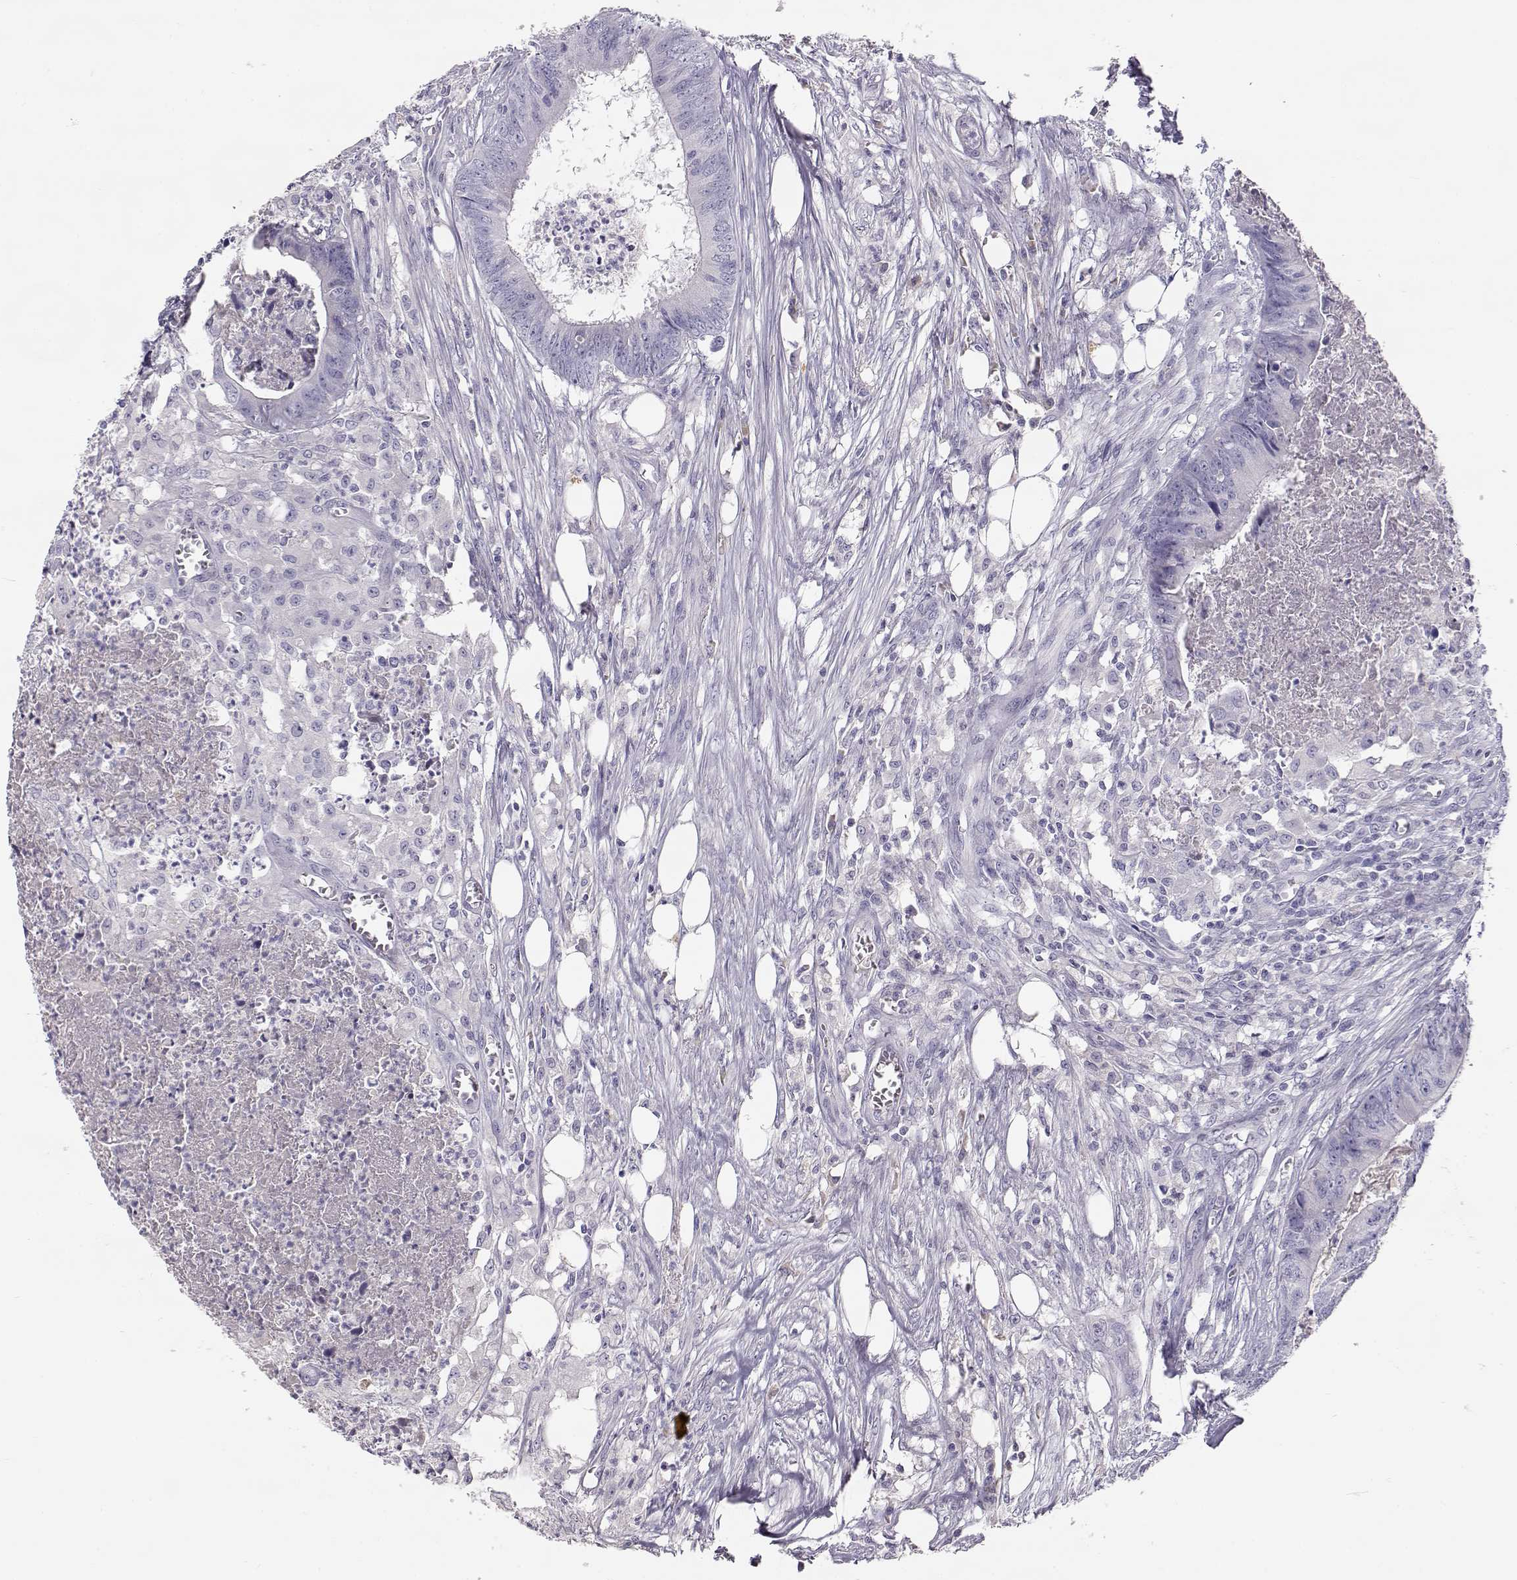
{"staining": {"intensity": "negative", "quantity": "none", "location": "none"}, "tissue": "colorectal cancer", "cell_type": "Tumor cells", "image_type": "cancer", "snomed": [{"axis": "morphology", "description": "Adenocarcinoma, NOS"}, {"axis": "topography", "description": "Colon"}], "caption": "IHC photomicrograph of neoplastic tissue: adenocarcinoma (colorectal) stained with DAB (3,3'-diaminobenzidine) exhibits no significant protein positivity in tumor cells.", "gene": "SLCO6A1", "patient": {"sex": "male", "age": 84}}